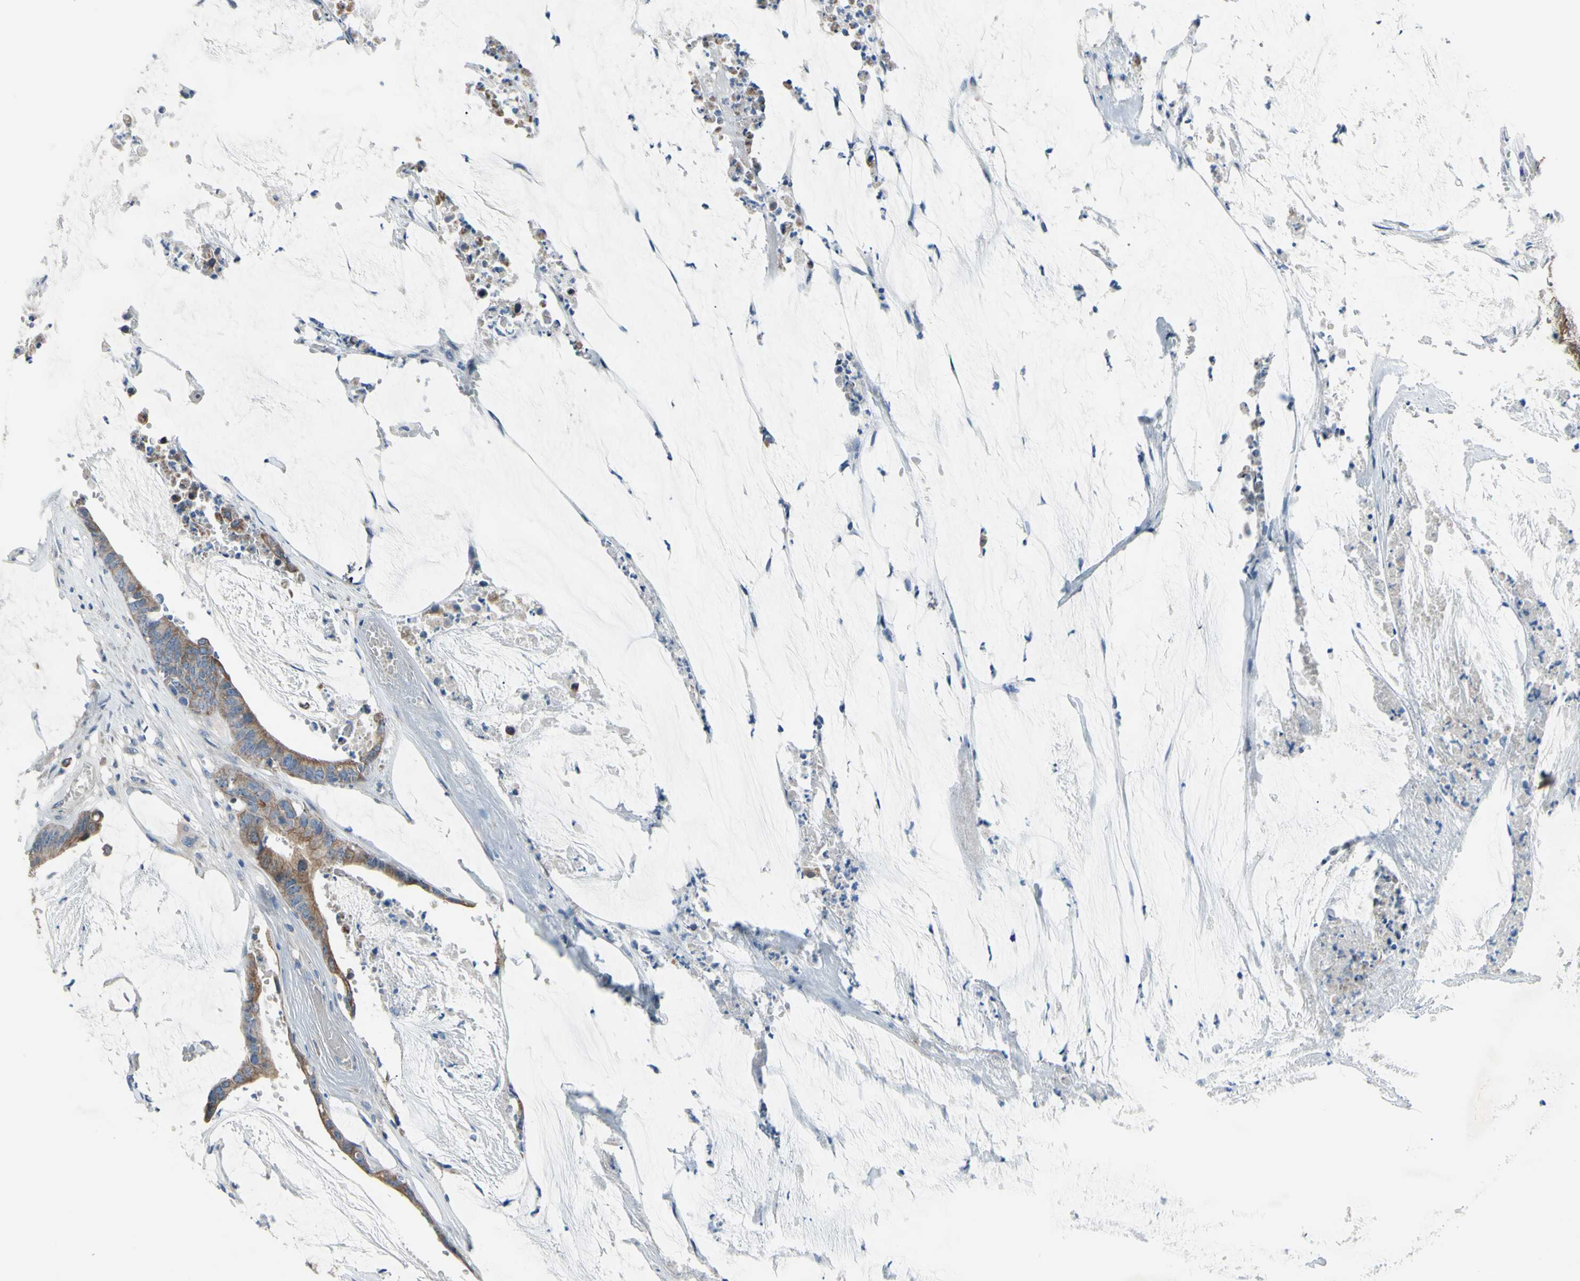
{"staining": {"intensity": "moderate", "quantity": ">75%", "location": "cytoplasmic/membranous"}, "tissue": "colorectal cancer", "cell_type": "Tumor cells", "image_type": "cancer", "snomed": [{"axis": "morphology", "description": "Adenocarcinoma, NOS"}, {"axis": "topography", "description": "Rectum"}], "caption": "Human colorectal adenocarcinoma stained with a protein marker demonstrates moderate staining in tumor cells.", "gene": "GRAMD2B", "patient": {"sex": "female", "age": 66}}